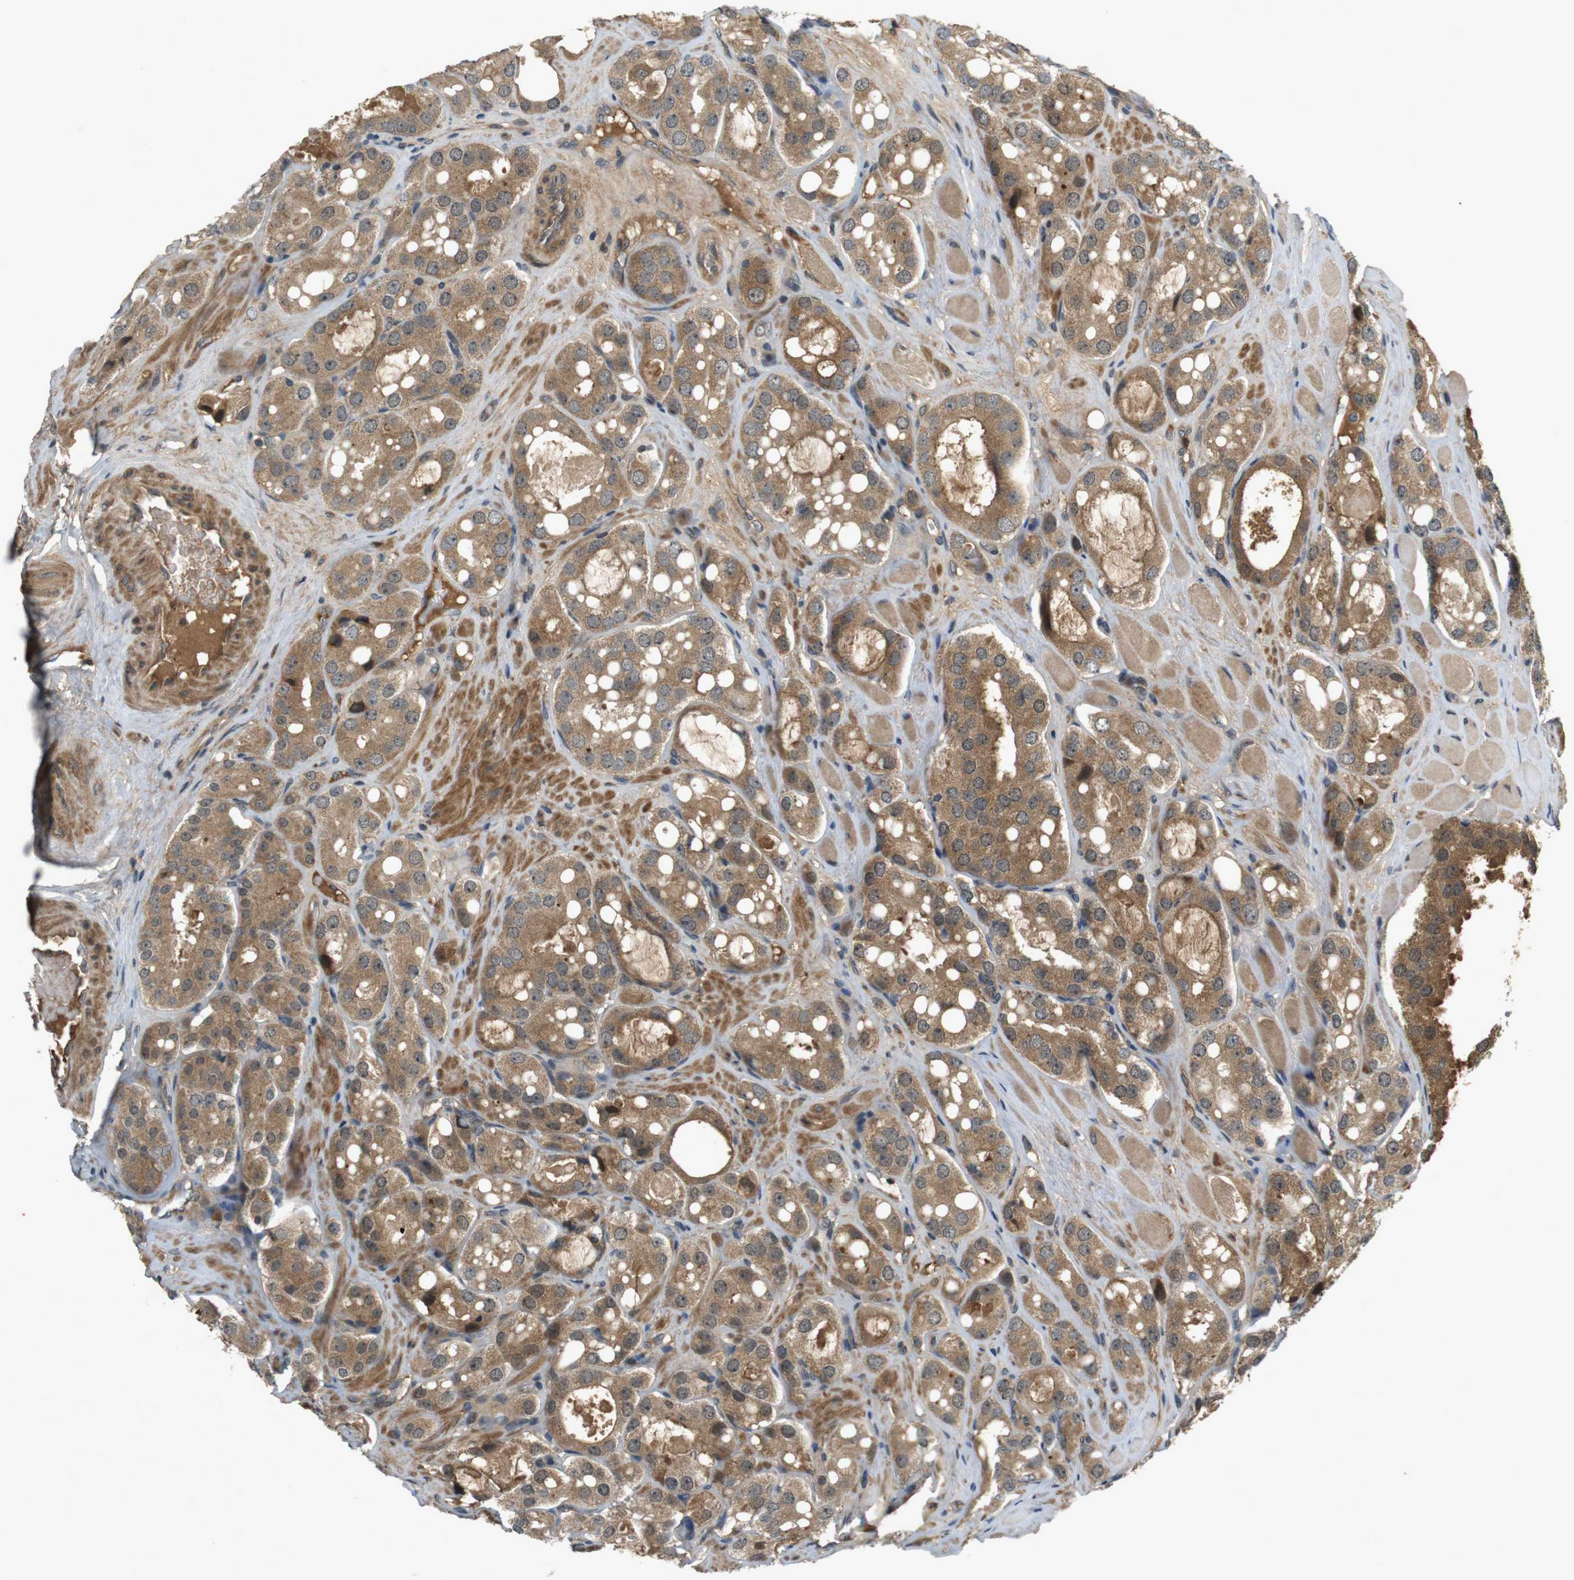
{"staining": {"intensity": "moderate", "quantity": ">75%", "location": "cytoplasmic/membranous"}, "tissue": "prostate cancer", "cell_type": "Tumor cells", "image_type": "cancer", "snomed": [{"axis": "morphology", "description": "Adenocarcinoma, High grade"}, {"axis": "topography", "description": "Prostate"}], "caption": "About >75% of tumor cells in human prostate cancer reveal moderate cytoplasmic/membranous protein expression as visualized by brown immunohistochemical staining.", "gene": "NFKBIE", "patient": {"sex": "male", "age": 65}}